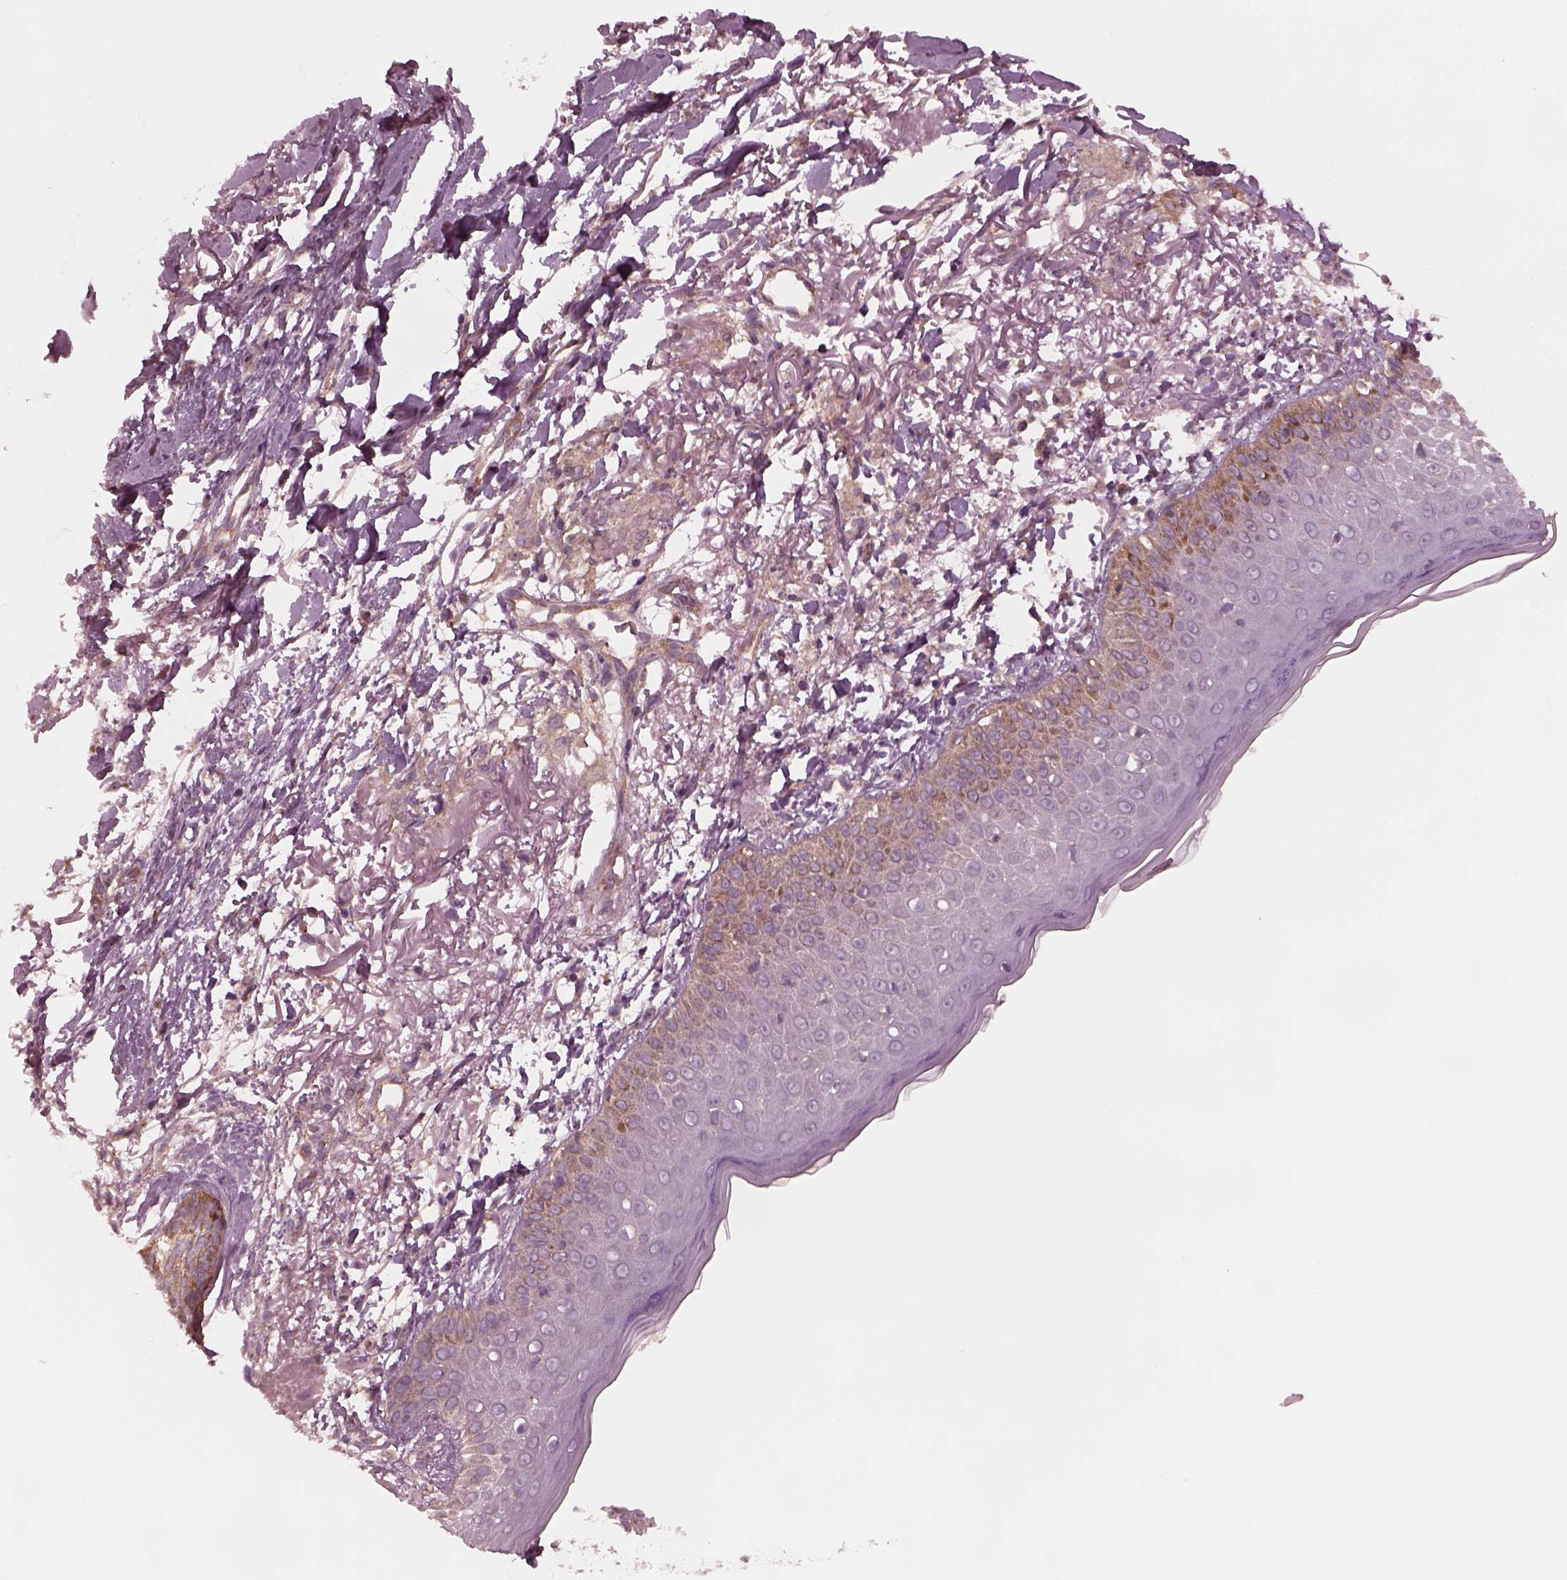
{"staining": {"intensity": "moderate", "quantity": ">75%", "location": "cytoplasmic/membranous"}, "tissue": "skin cancer", "cell_type": "Tumor cells", "image_type": "cancer", "snomed": [{"axis": "morphology", "description": "Normal tissue, NOS"}, {"axis": "morphology", "description": "Basal cell carcinoma"}, {"axis": "topography", "description": "Skin"}], "caption": "Approximately >75% of tumor cells in human basal cell carcinoma (skin) show moderate cytoplasmic/membranous protein positivity as visualized by brown immunohistochemical staining.", "gene": "TUBG1", "patient": {"sex": "male", "age": 84}}